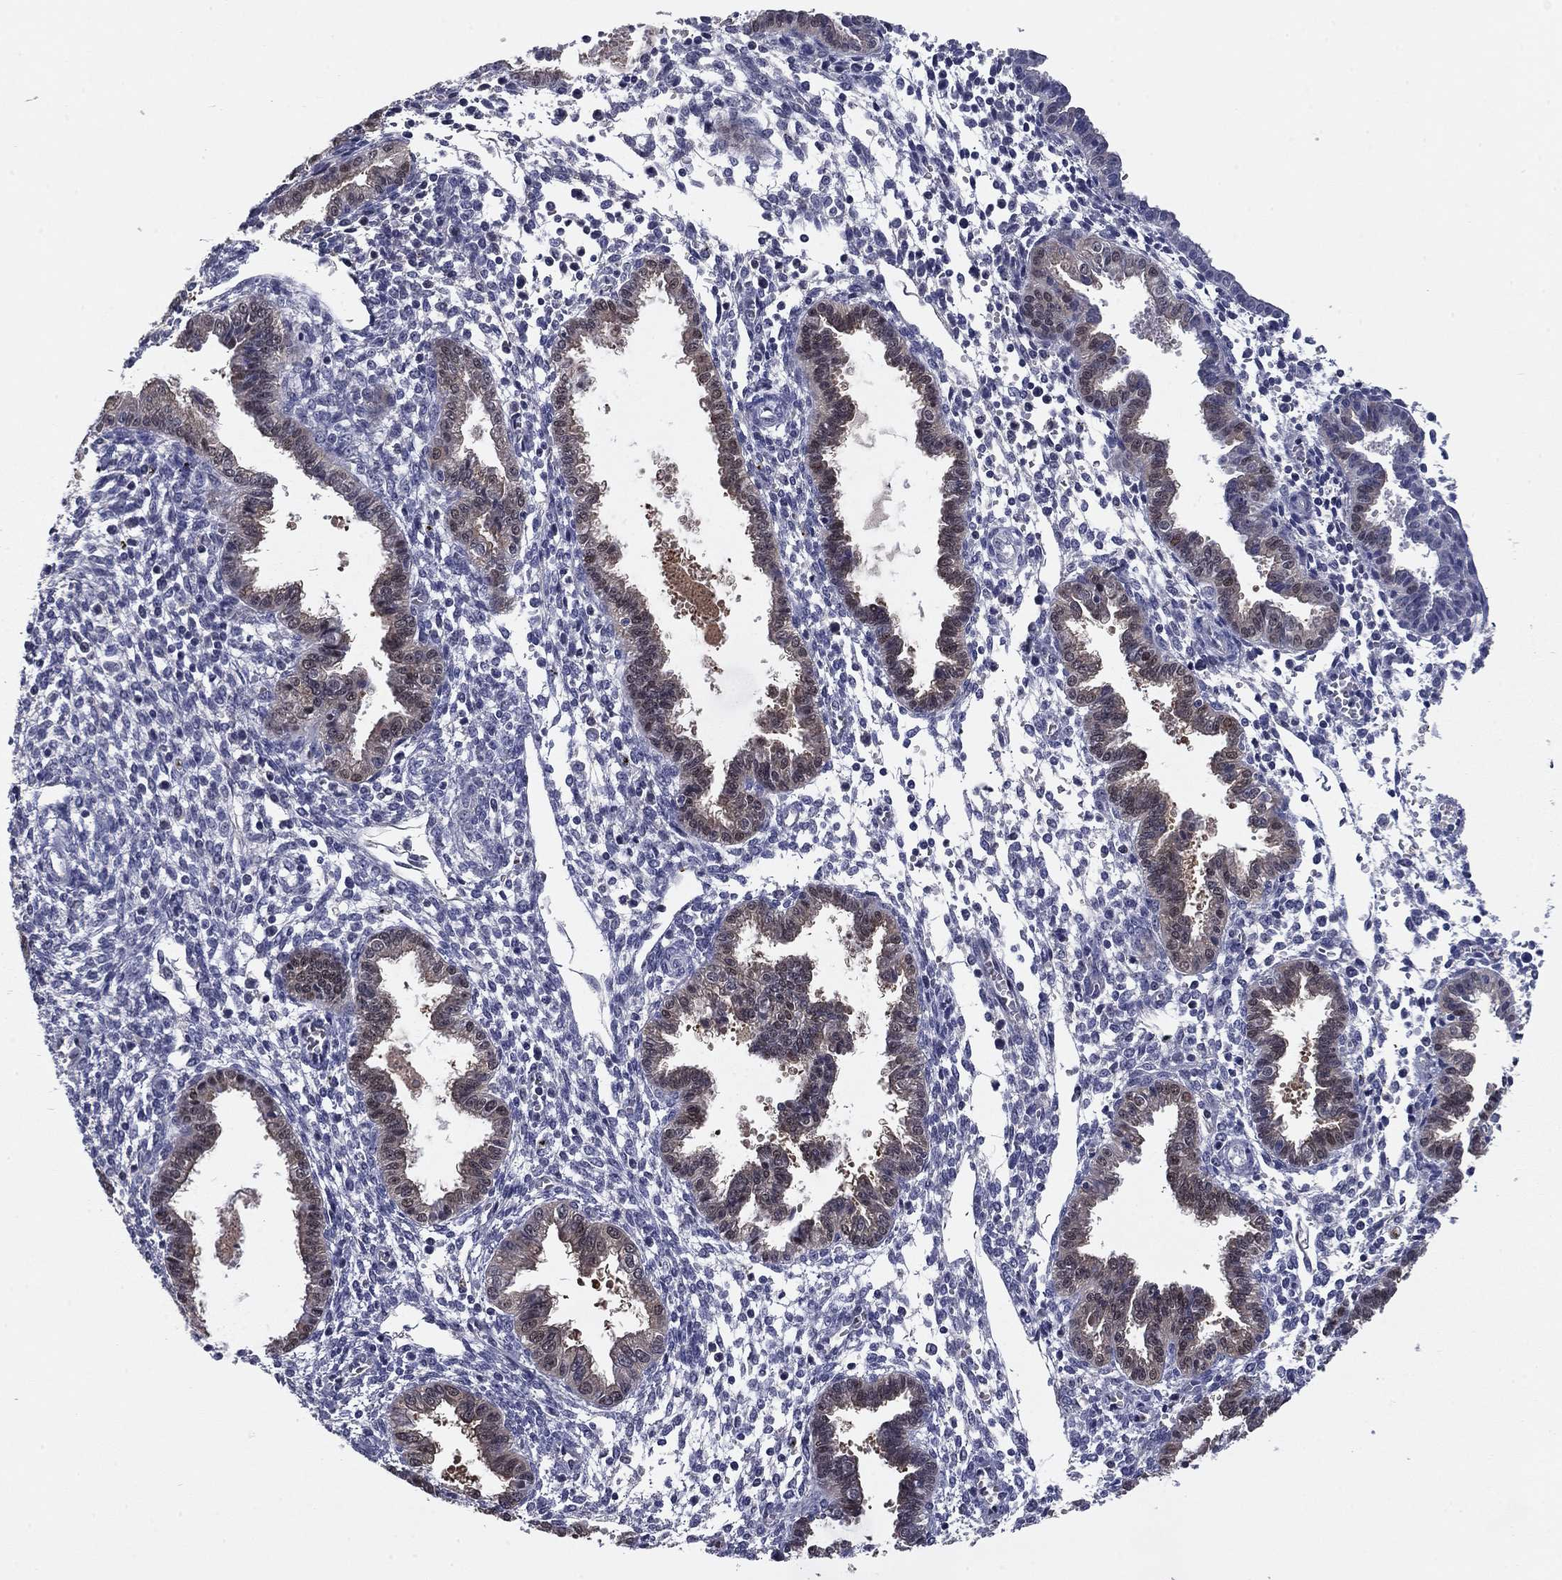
{"staining": {"intensity": "negative", "quantity": "none", "location": "none"}, "tissue": "endometrium", "cell_type": "Cells in endometrial stroma", "image_type": "normal", "snomed": [{"axis": "morphology", "description": "Normal tissue, NOS"}, {"axis": "topography", "description": "Endometrium"}], "caption": "Immunohistochemistry histopathology image of unremarkable endometrium: human endometrium stained with DAB shows no significant protein expression in cells in endometrial stroma.", "gene": "REXO5", "patient": {"sex": "female", "age": 37}}